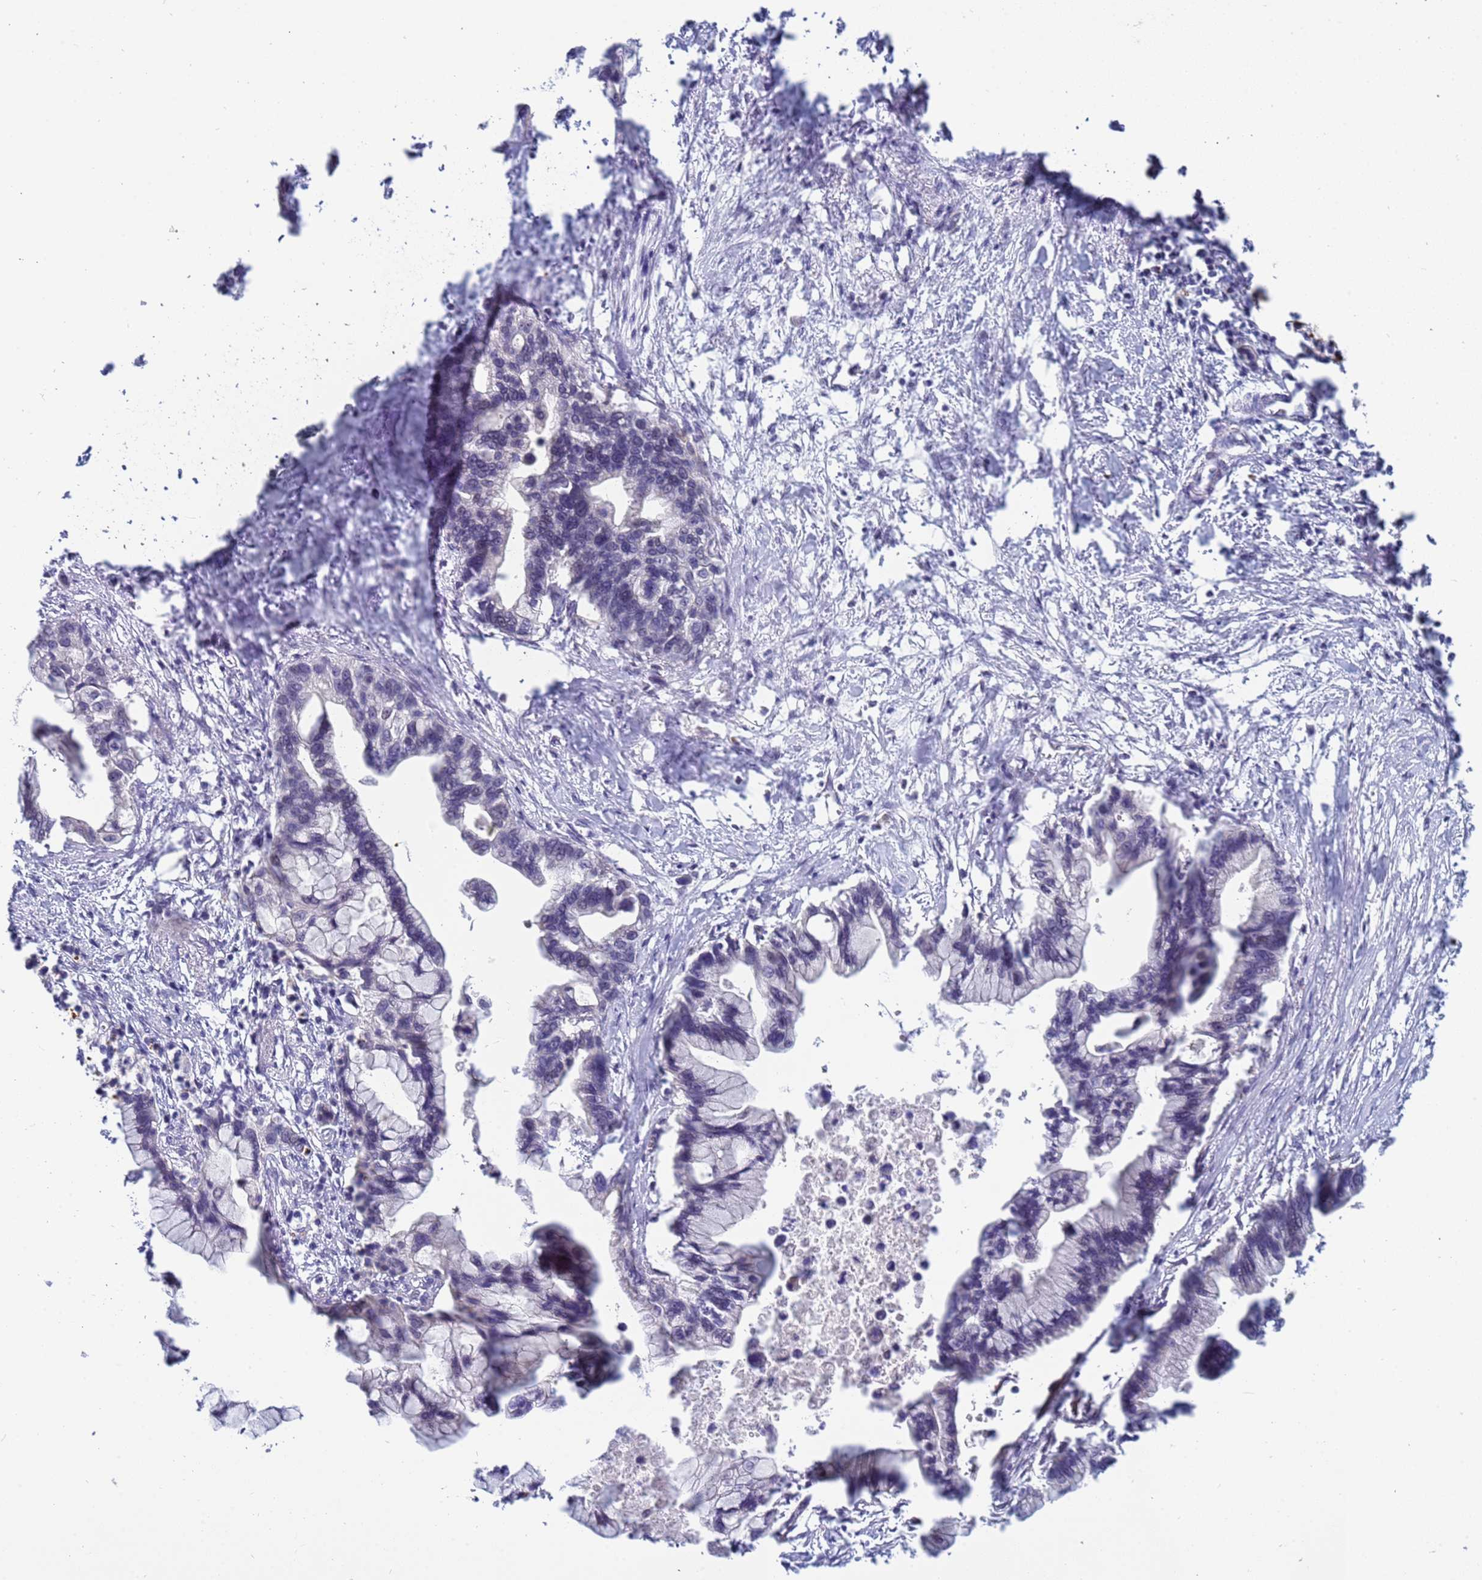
{"staining": {"intensity": "weak", "quantity": "<25%", "location": "nuclear"}, "tissue": "pancreatic cancer", "cell_type": "Tumor cells", "image_type": "cancer", "snomed": [{"axis": "morphology", "description": "Adenocarcinoma, NOS"}, {"axis": "topography", "description": "Pancreas"}], "caption": "Immunohistochemical staining of adenocarcinoma (pancreatic) shows no significant positivity in tumor cells.", "gene": "CXorf65", "patient": {"sex": "female", "age": 83}}